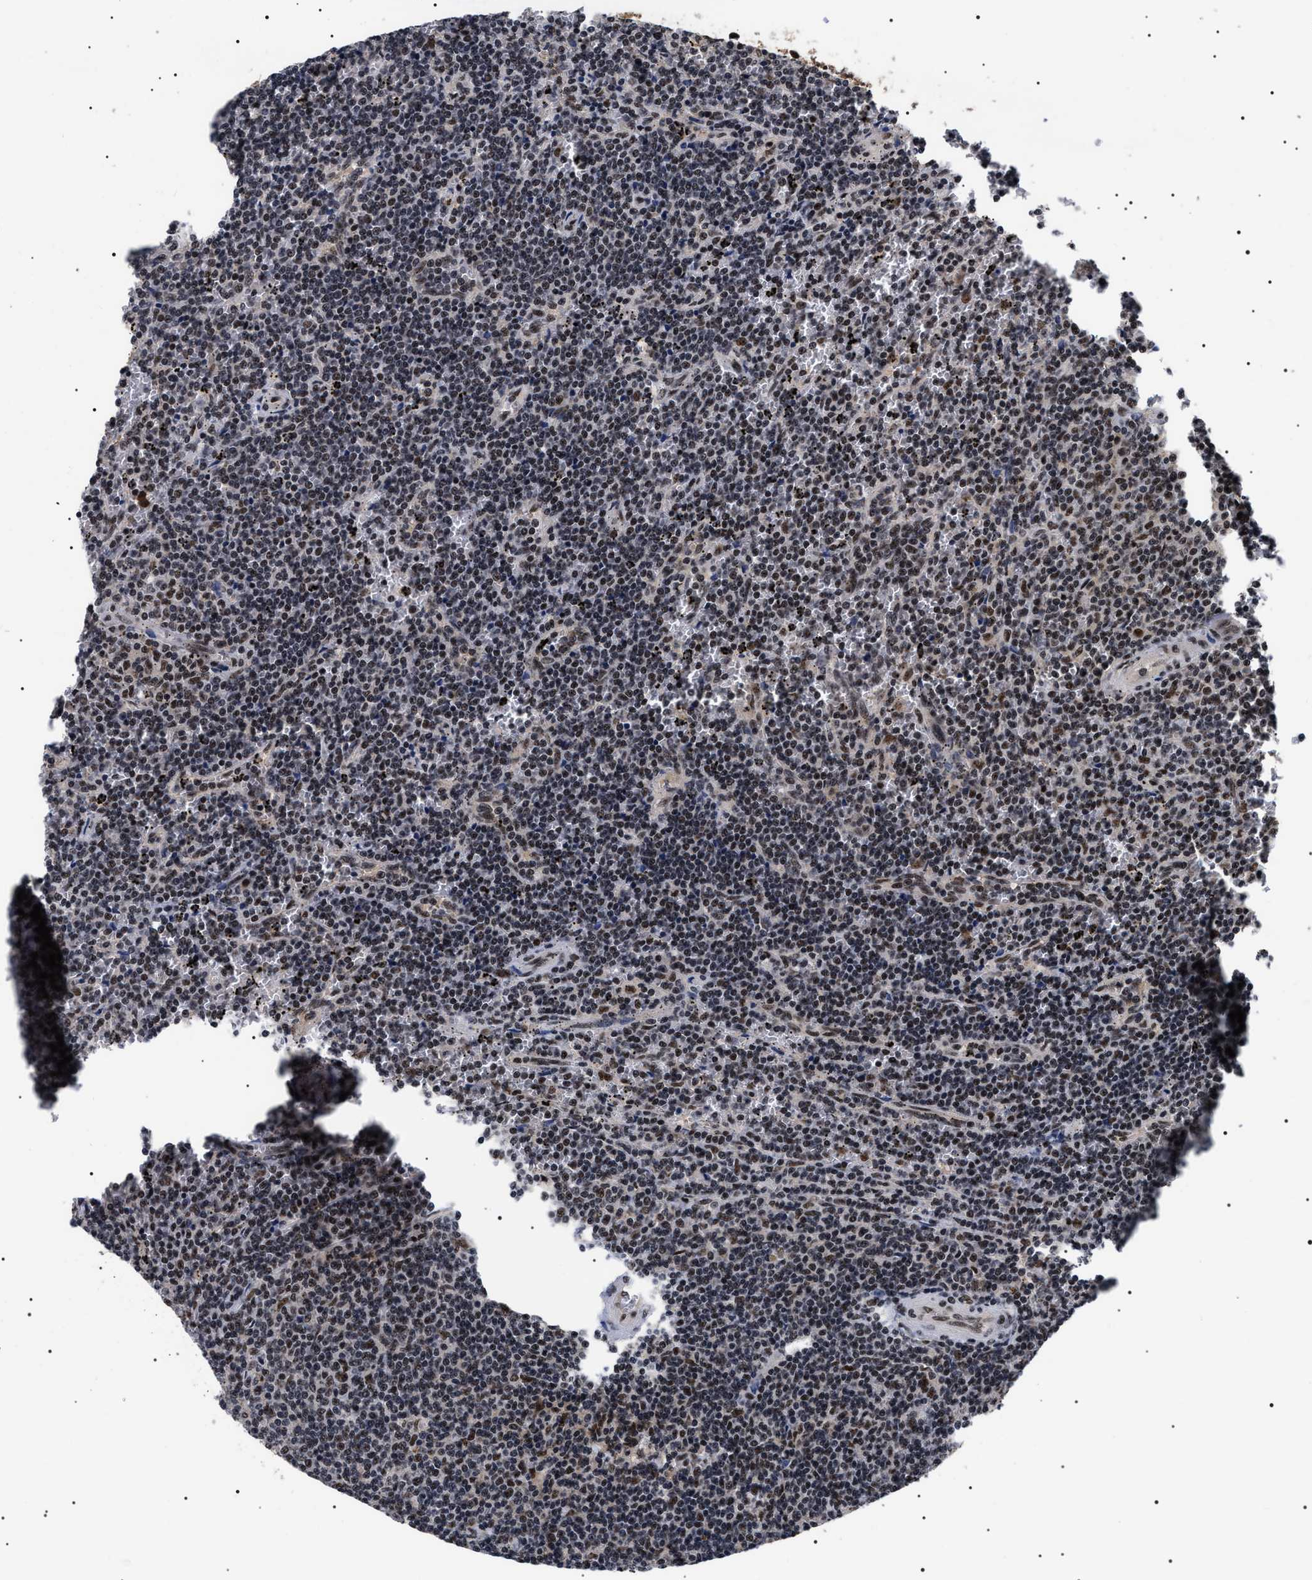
{"staining": {"intensity": "moderate", "quantity": "25%-75%", "location": "nuclear"}, "tissue": "lymphoma", "cell_type": "Tumor cells", "image_type": "cancer", "snomed": [{"axis": "morphology", "description": "Malignant lymphoma, non-Hodgkin's type, Low grade"}, {"axis": "topography", "description": "Spleen"}], "caption": "Immunohistochemistry photomicrograph of neoplastic tissue: human malignant lymphoma, non-Hodgkin's type (low-grade) stained using immunohistochemistry reveals medium levels of moderate protein expression localized specifically in the nuclear of tumor cells, appearing as a nuclear brown color.", "gene": "CAAP1", "patient": {"sex": "female", "age": 50}}